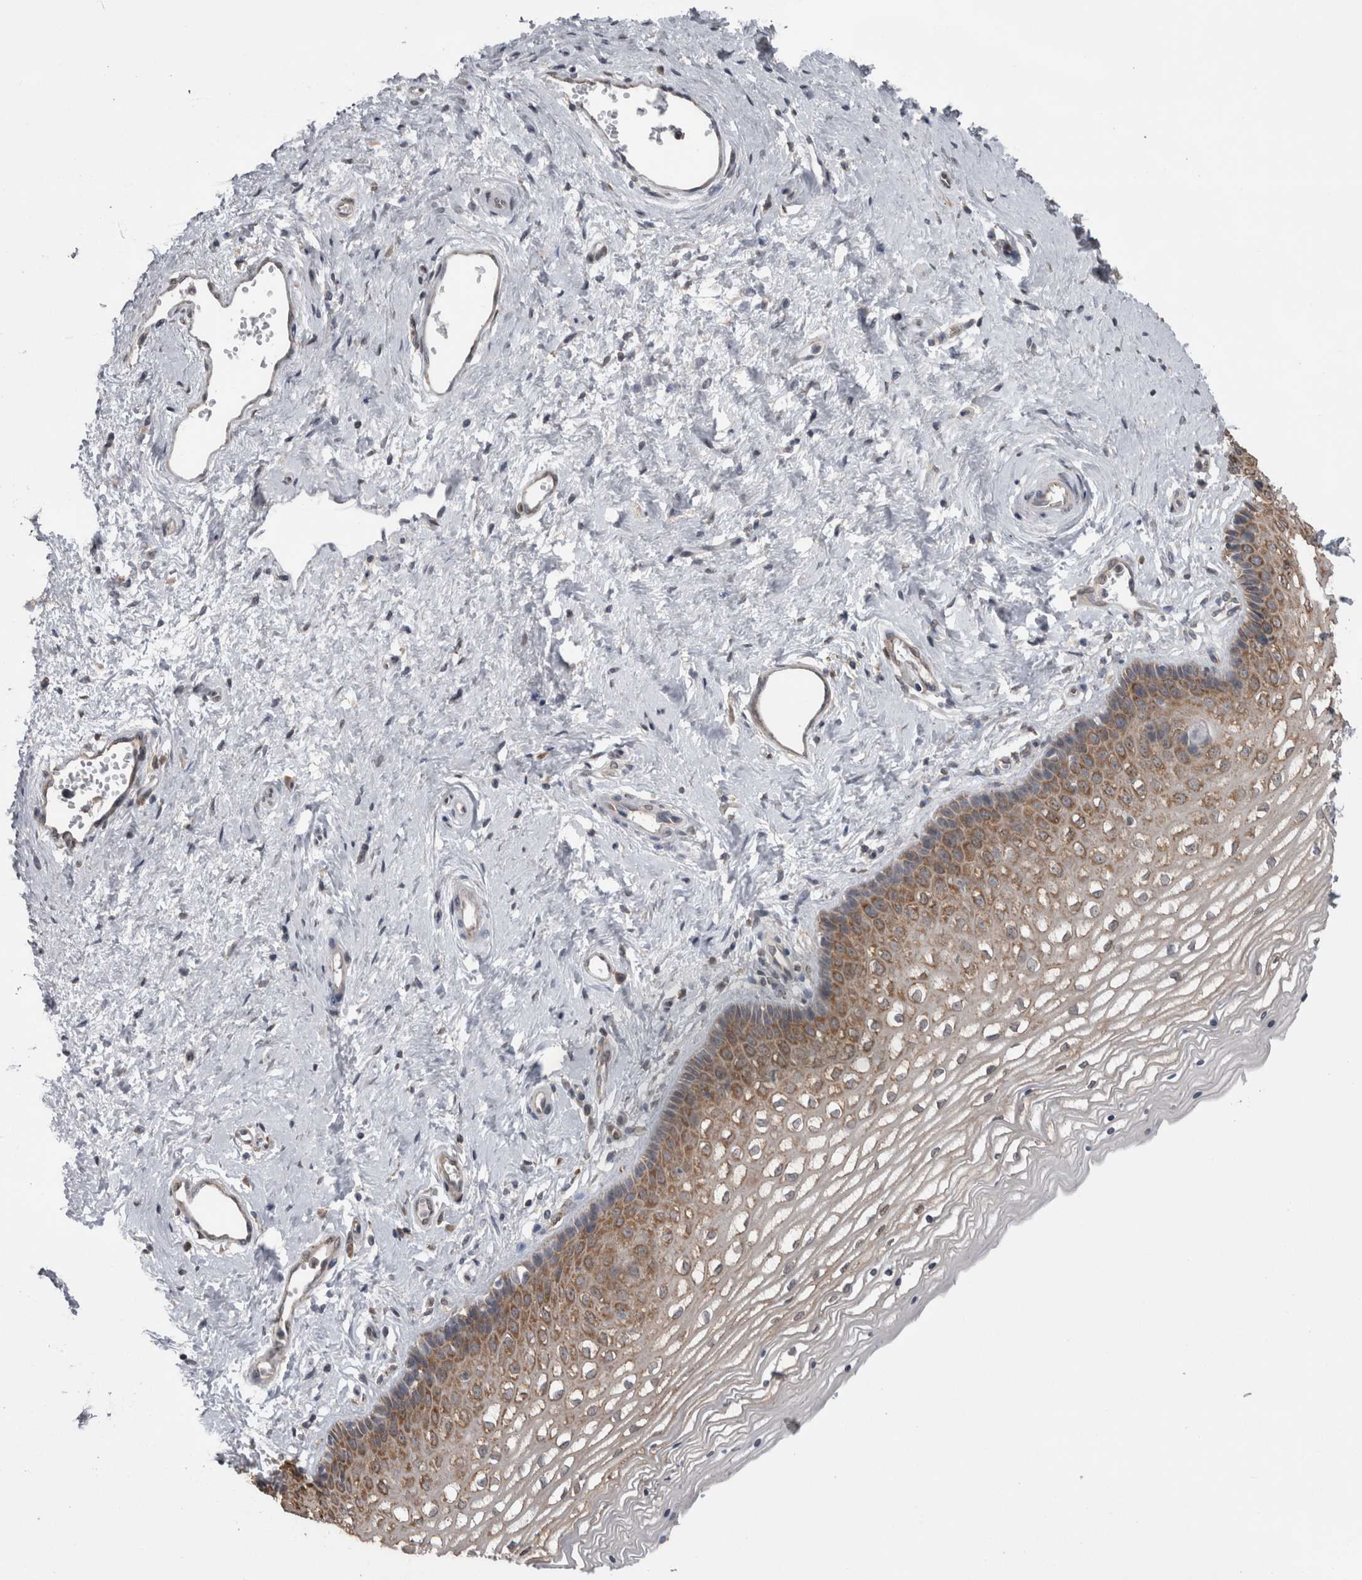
{"staining": {"intensity": "moderate", "quantity": ">75%", "location": "cytoplasmic/membranous"}, "tissue": "vagina", "cell_type": "Squamous epithelial cells", "image_type": "normal", "snomed": [{"axis": "morphology", "description": "Normal tissue, NOS"}, {"axis": "topography", "description": "Vagina"}], "caption": "Squamous epithelial cells show medium levels of moderate cytoplasmic/membranous staining in approximately >75% of cells in unremarkable vagina.", "gene": "DDX6", "patient": {"sex": "female", "age": 46}}